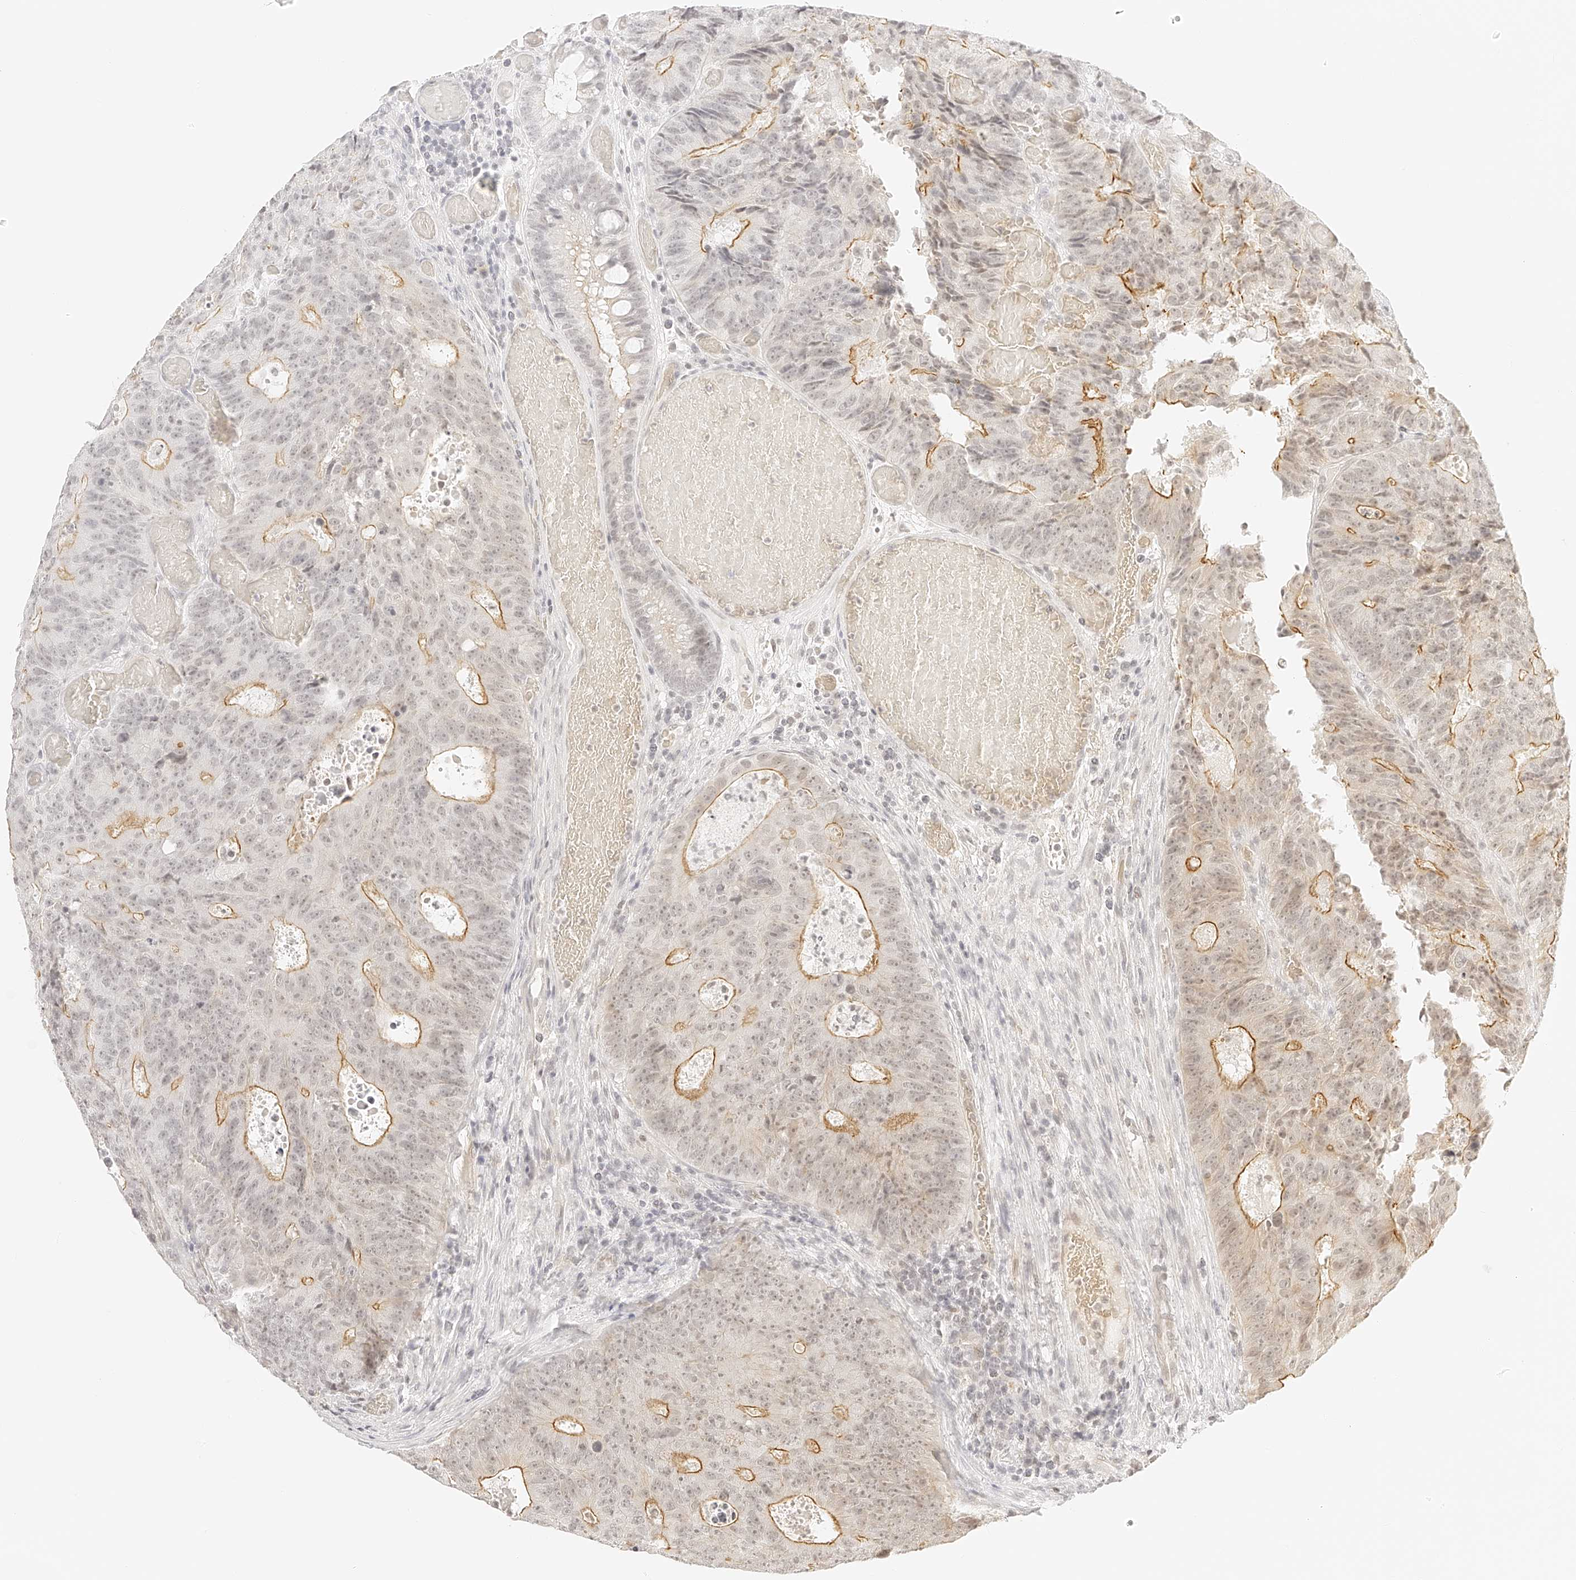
{"staining": {"intensity": "moderate", "quantity": "<25%", "location": "cytoplasmic/membranous,nuclear"}, "tissue": "colorectal cancer", "cell_type": "Tumor cells", "image_type": "cancer", "snomed": [{"axis": "morphology", "description": "Adenocarcinoma, NOS"}, {"axis": "topography", "description": "Colon"}], "caption": "IHC micrograph of human colorectal adenocarcinoma stained for a protein (brown), which exhibits low levels of moderate cytoplasmic/membranous and nuclear staining in approximately <25% of tumor cells.", "gene": "ZFP69", "patient": {"sex": "male", "age": 87}}